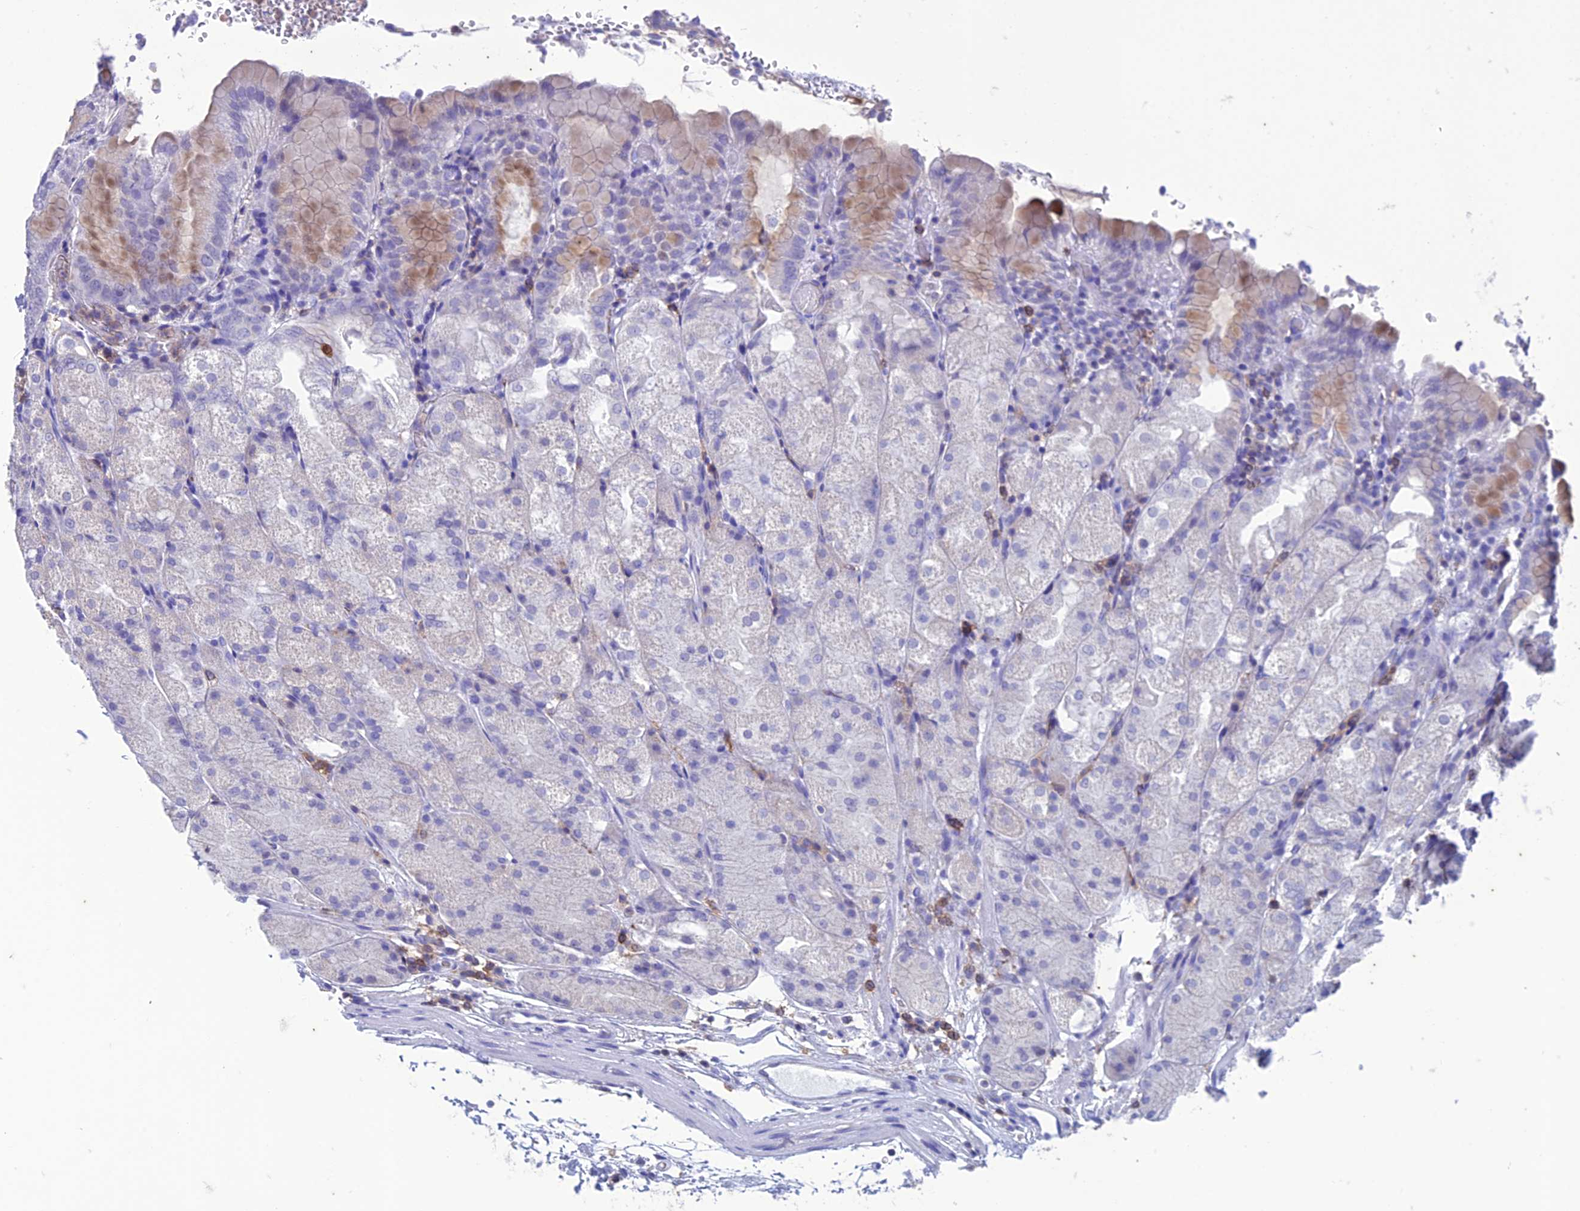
{"staining": {"intensity": "strong", "quantity": "25%-75%", "location": "cytoplasmic/membranous"}, "tissue": "stomach", "cell_type": "Glandular cells", "image_type": "normal", "snomed": [{"axis": "morphology", "description": "Normal tissue, NOS"}, {"axis": "topography", "description": "Stomach, upper"}, {"axis": "topography", "description": "Stomach, lower"}], "caption": "The image exhibits a brown stain indicating the presence of a protein in the cytoplasmic/membranous of glandular cells in stomach.", "gene": "FGF7", "patient": {"sex": "male", "age": 62}}